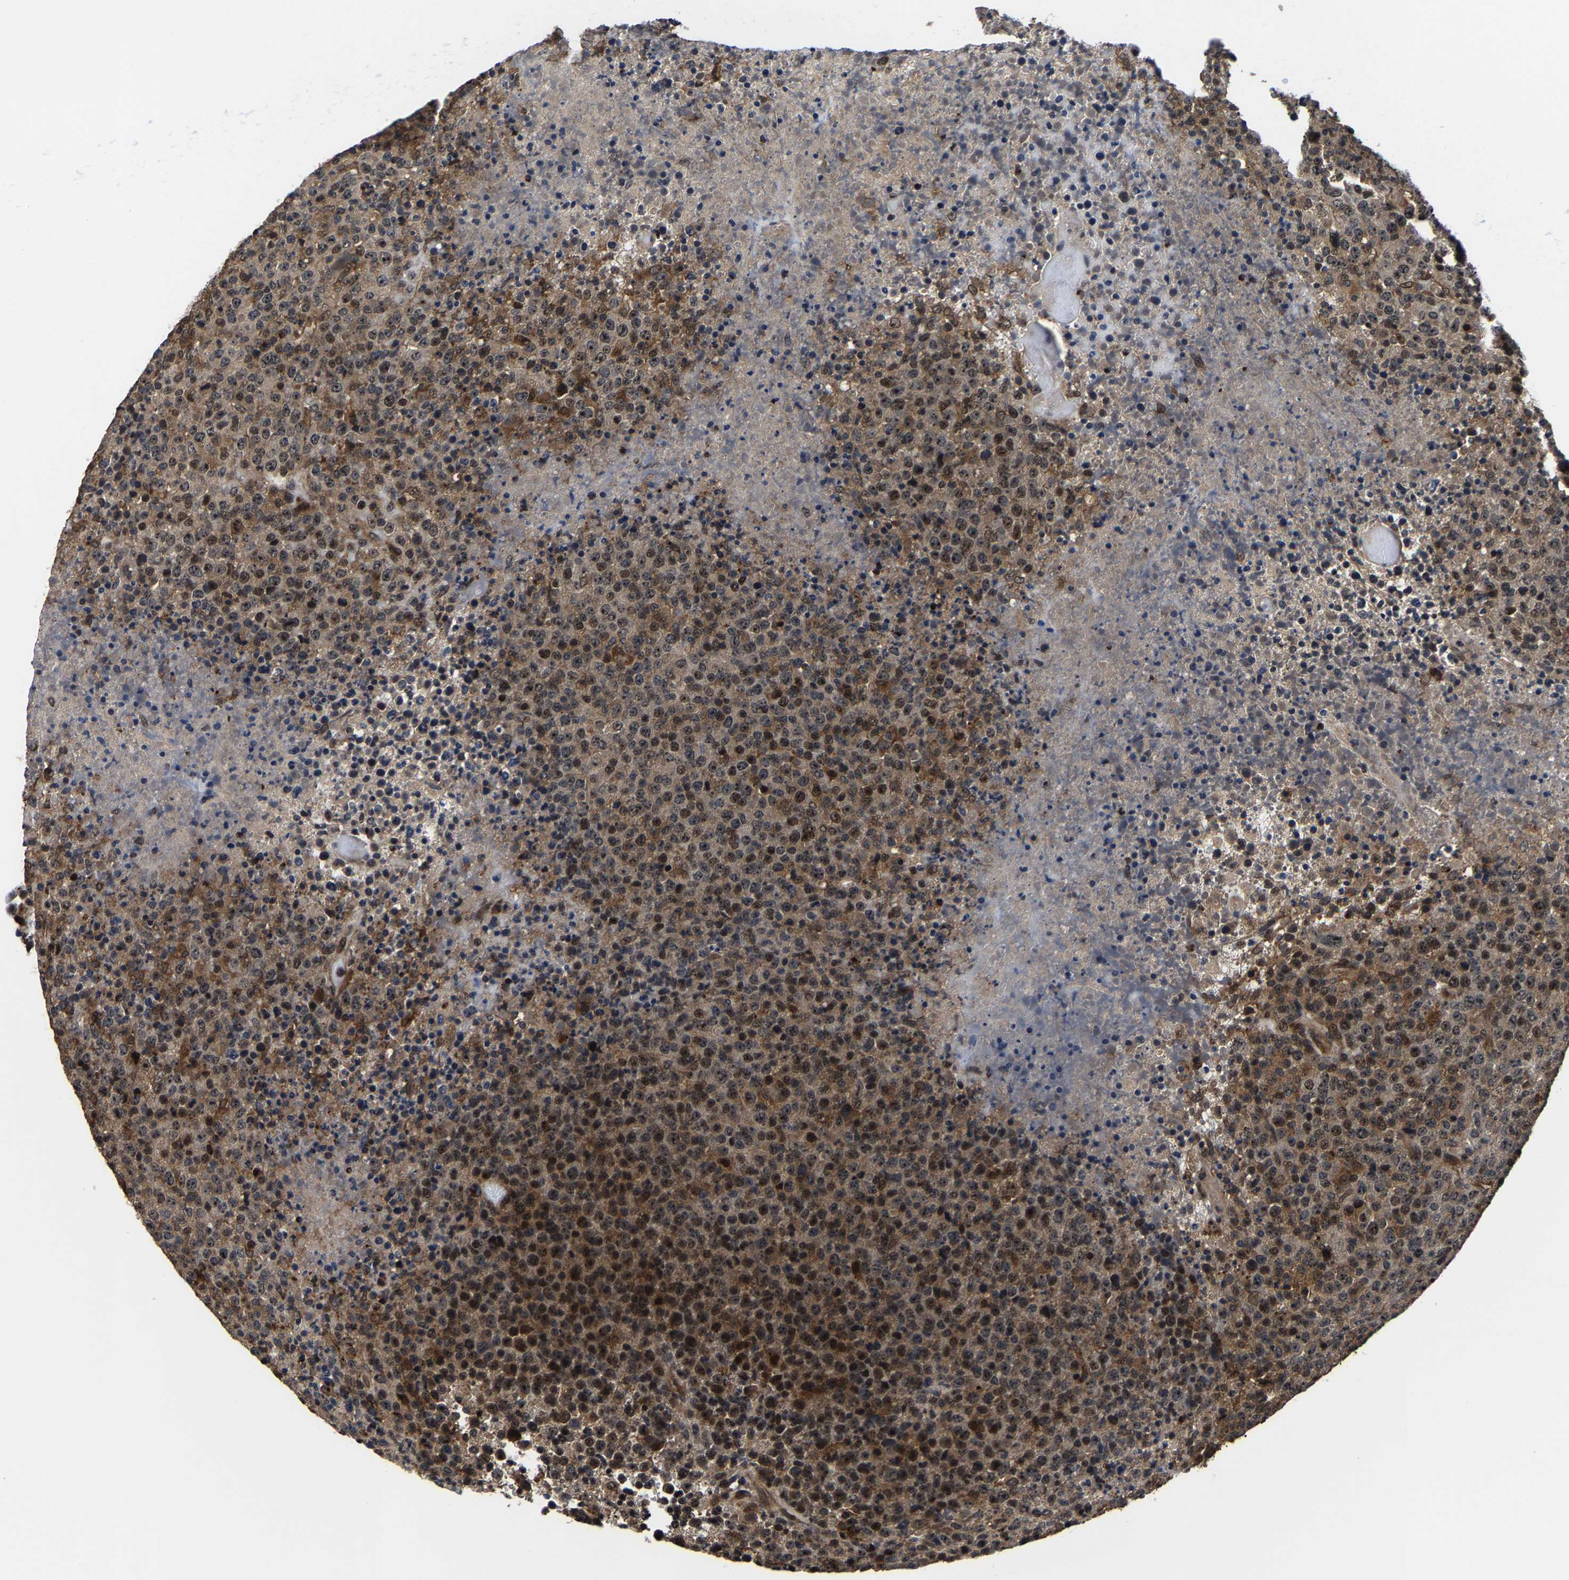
{"staining": {"intensity": "moderate", "quantity": "25%-75%", "location": "cytoplasmic/membranous,nuclear"}, "tissue": "lymphoma", "cell_type": "Tumor cells", "image_type": "cancer", "snomed": [{"axis": "morphology", "description": "Malignant lymphoma, non-Hodgkin's type, High grade"}, {"axis": "topography", "description": "Lymph node"}], "caption": "Tumor cells display medium levels of moderate cytoplasmic/membranous and nuclear positivity in about 25%-75% of cells in malignant lymphoma, non-Hodgkin's type (high-grade).", "gene": "ZCCHC7", "patient": {"sex": "male", "age": 13}}